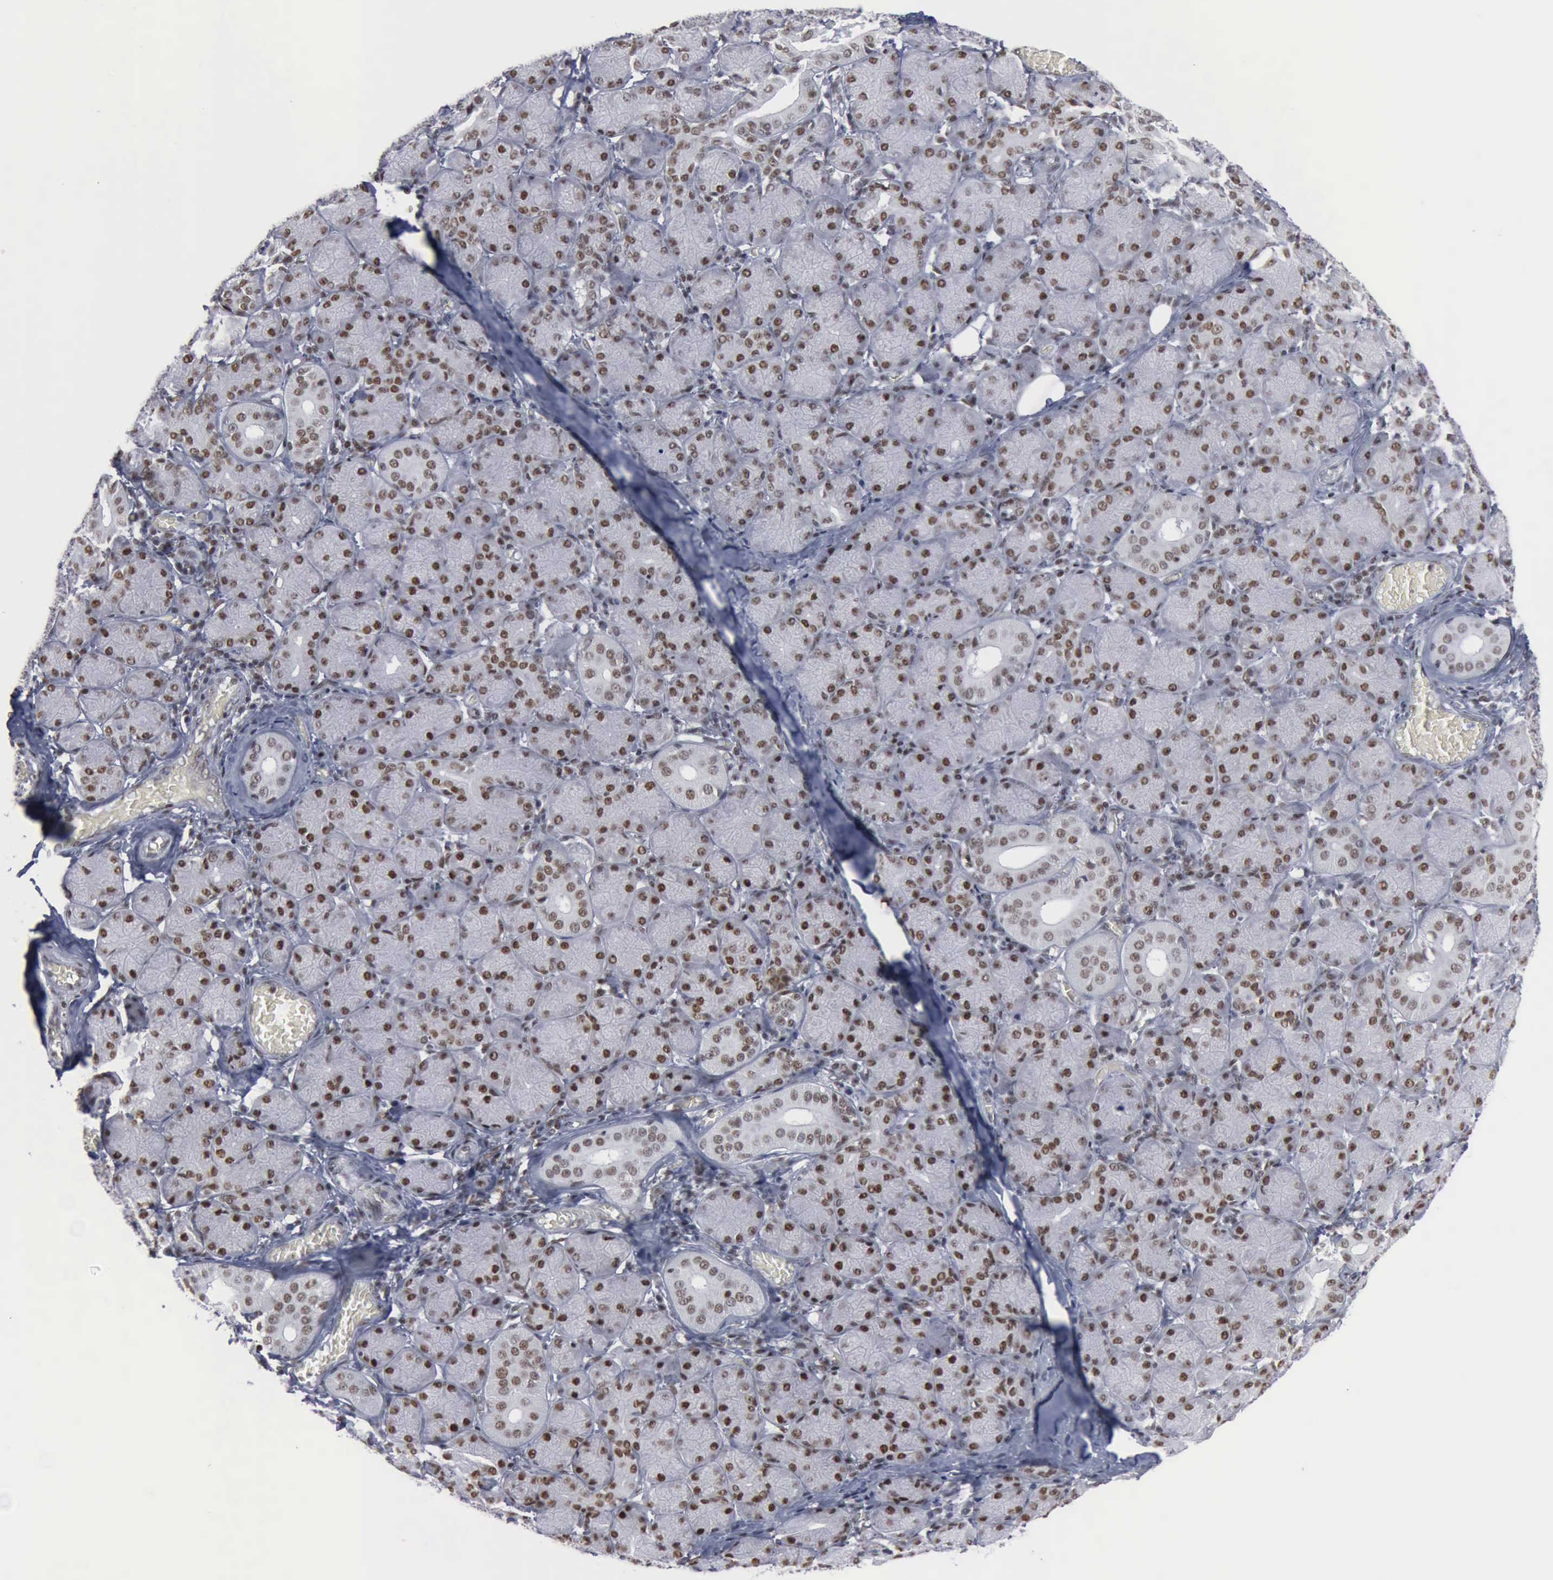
{"staining": {"intensity": "weak", "quantity": ">75%", "location": "nuclear"}, "tissue": "salivary gland", "cell_type": "Glandular cells", "image_type": "normal", "snomed": [{"axis": "morphology", "description": "Normal tissue, NOS"}, {"axis": "topography", "description": "Salivary gland"}], "caption": "Immunohistochemical staining of normal human salivary gland displays >75% levels of weak nuclear protein positivity in about >75% of glandular cells.", "gene": "XPA", "patient": {"sex": "female", "age": 24}}